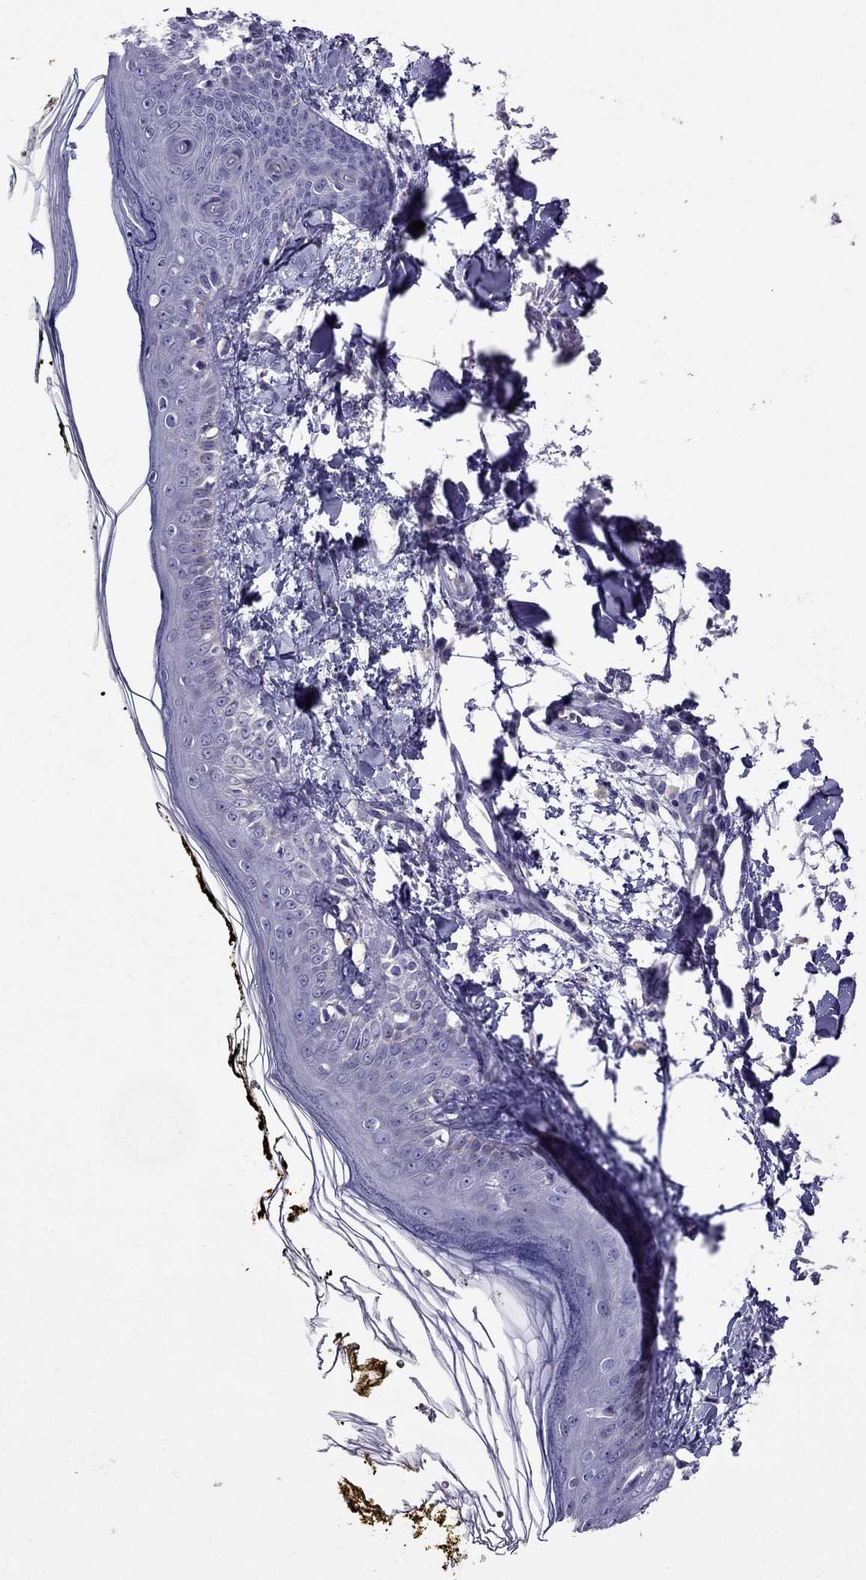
{"staining": {"intensity": "negative", "quantity": "none", "location": "none"}, "tissue": "skin", "cell_type": "Fibroblasts", "image_type": "normal", "snomed": [{"axis": "morphology", "description": "Normal tissue, NOS"}, {"axis": "topography", "description": "Skin"}], "caption": "IHC micrograph of normal skin stained for a protein (brown), which shows no expression in fibroblasts. Brightfield microscopy of IHC stained with DAB (brown) and hematoxylin (blue), captured at high magnification.", "gene": "OXCT2", "patient": {"sex": "male", "age": 76}}